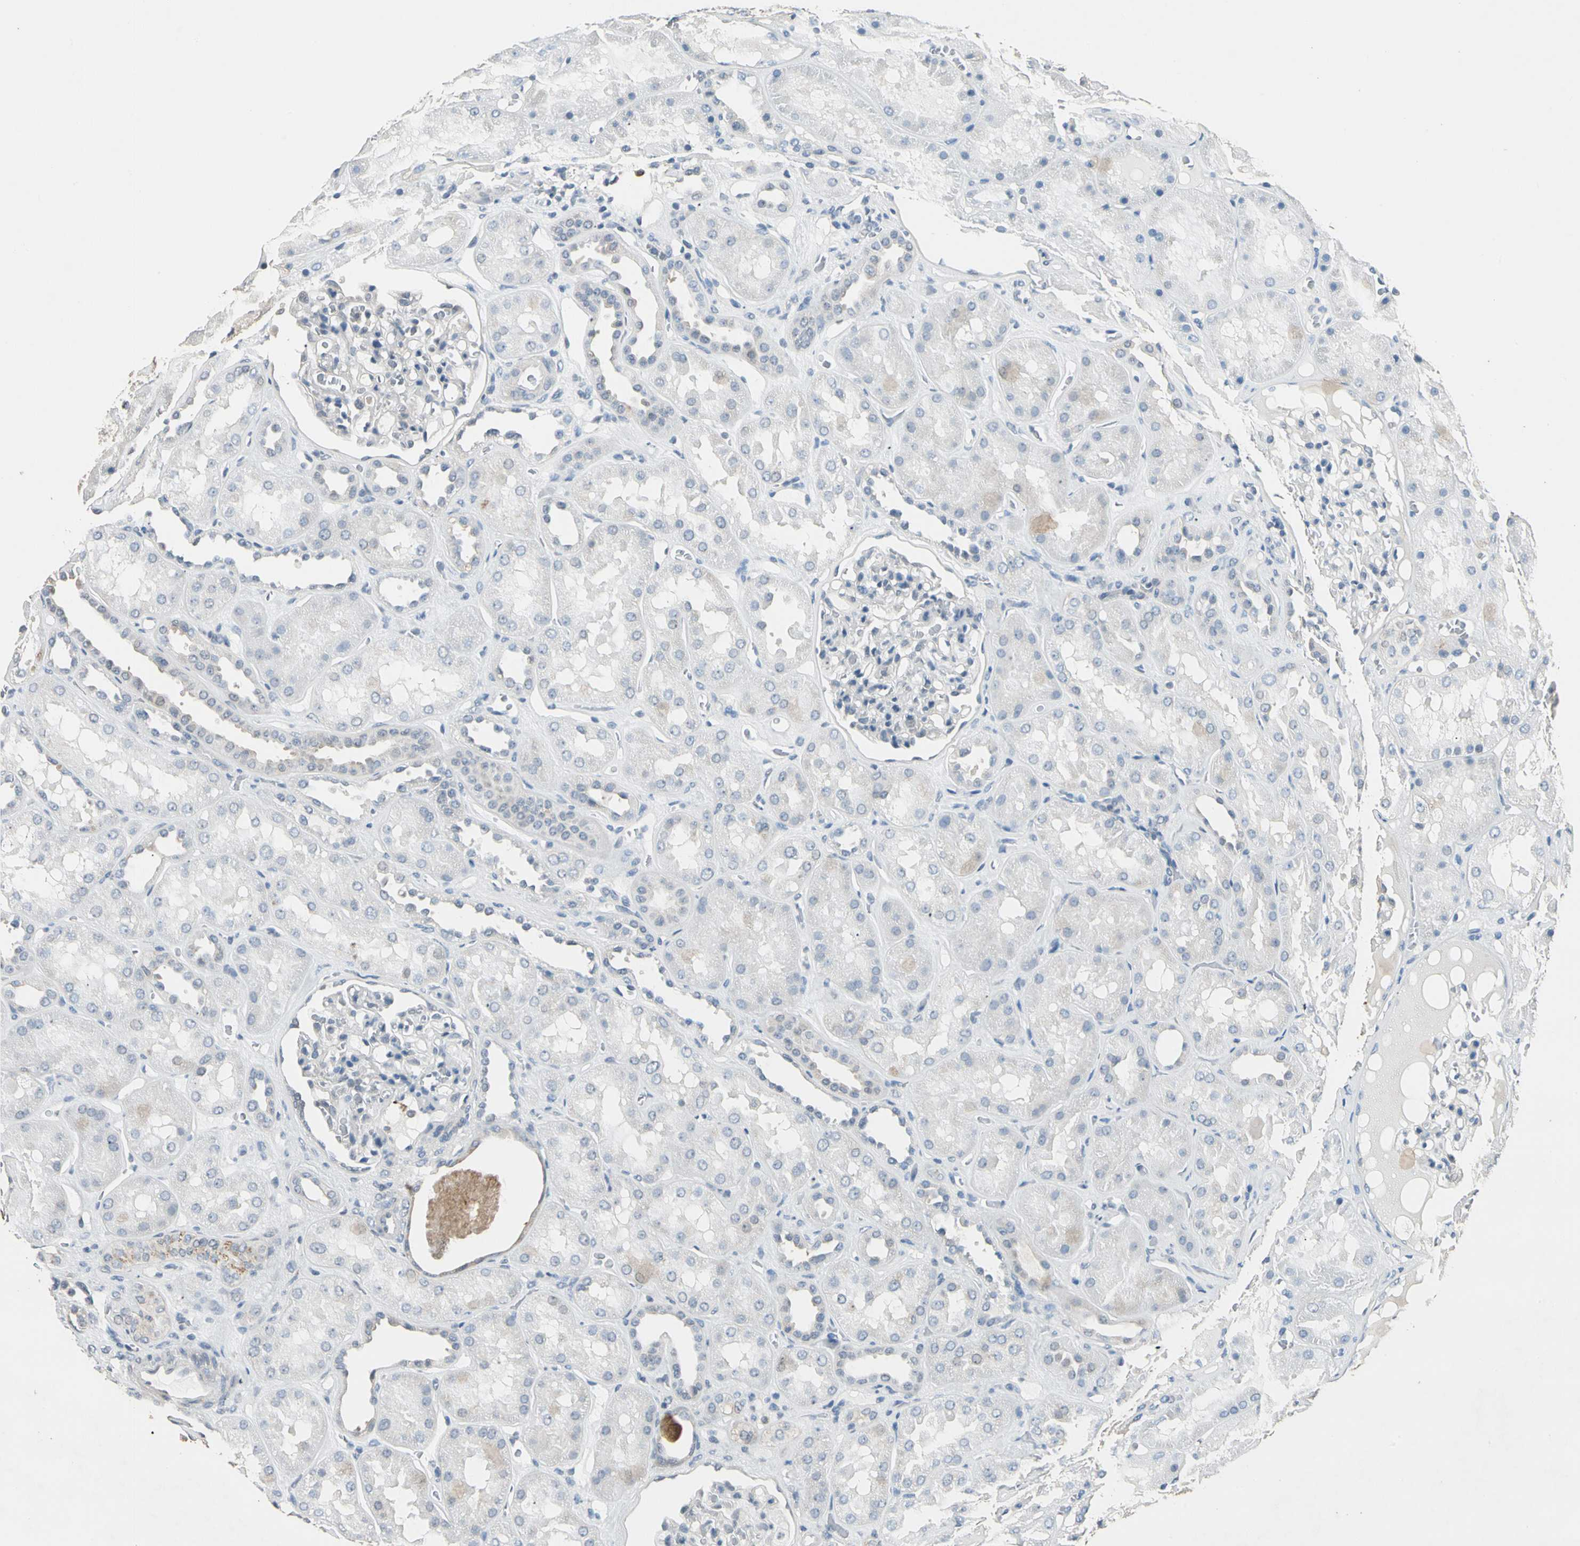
{"staining": {"intensity": "negative", "quantity": "none", "location": "none"}, "tissue": "kidney", "cell_type": "Cells in glomeruli", "image_type": "normal", "snomed": [{"axis": "morphology", "description": "Normal tissue, NOS"}, {"axis": "topography", "description": "Kidney"}, {"axis": "topography", "description": "Urinary bladder"}], "caption": "This is a photomicrograph of immunohistochemistry staining of unremarkable kidney, which shows no positivity in cells in glomeruli.", "gene": "MAP3K7", "patient": {"sex": "male", "age": 64}}